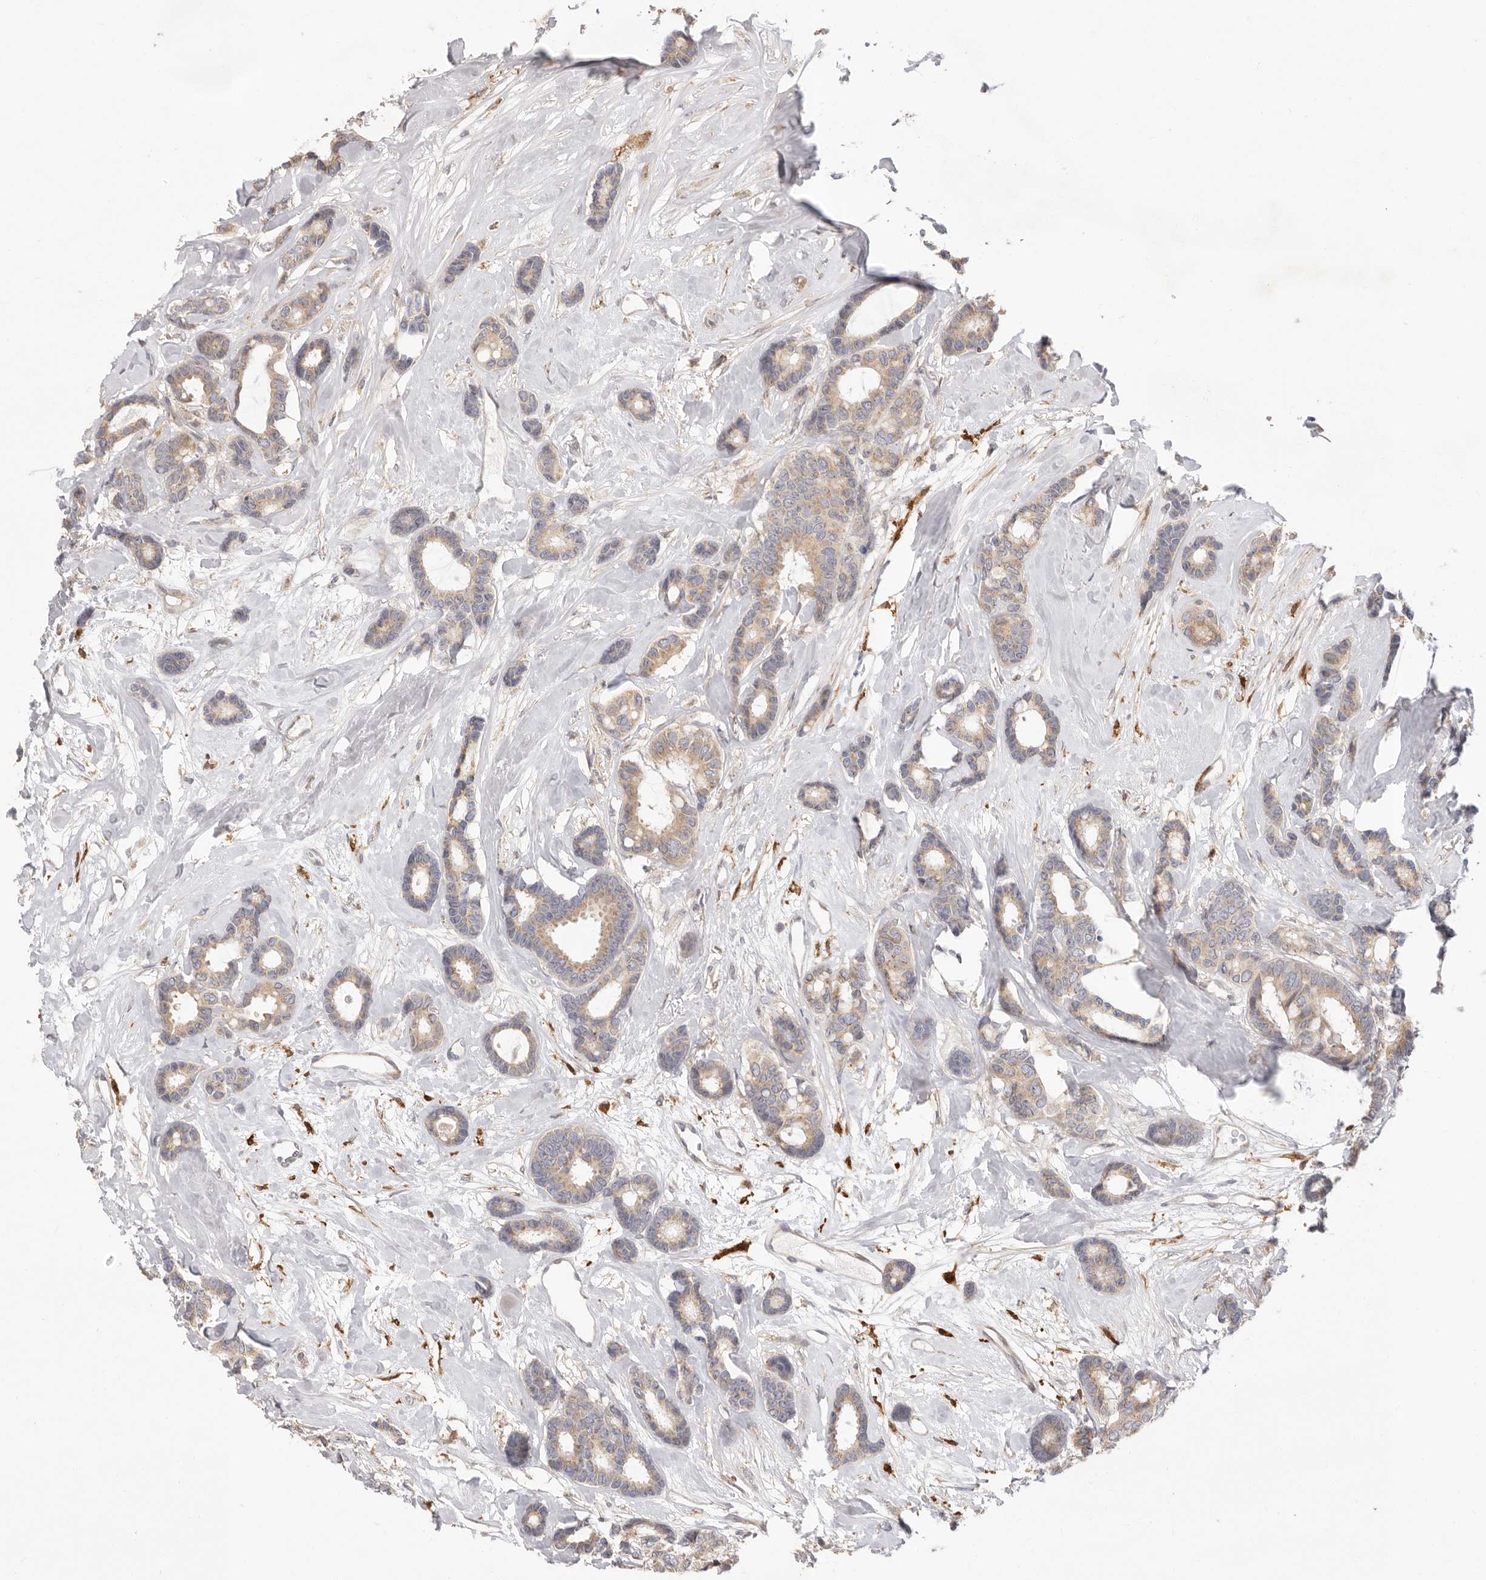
{"staining": {"intensity": "weak", "quantity": ">75%", "location": "cytoplasmic/membranous"}, "tissue": "breast cancer", "cell_type": "Tumor cells", "image_type": "cancer", "snomed": [{"axis": "morphology", "description": "Duct carcinoma"}, {"axis": "topography", "description": "Breast"}], "caption": "Immunohistochemical staining of breast cancer (invasive ductal carcinoma) reveals low levels of weak cytoplasmic/membranous expression in approximately >75% of tumor cells. Nuclei are stained in blue.", "gene": "USH1C", "patient": {"sex": "female", "age": 87}}